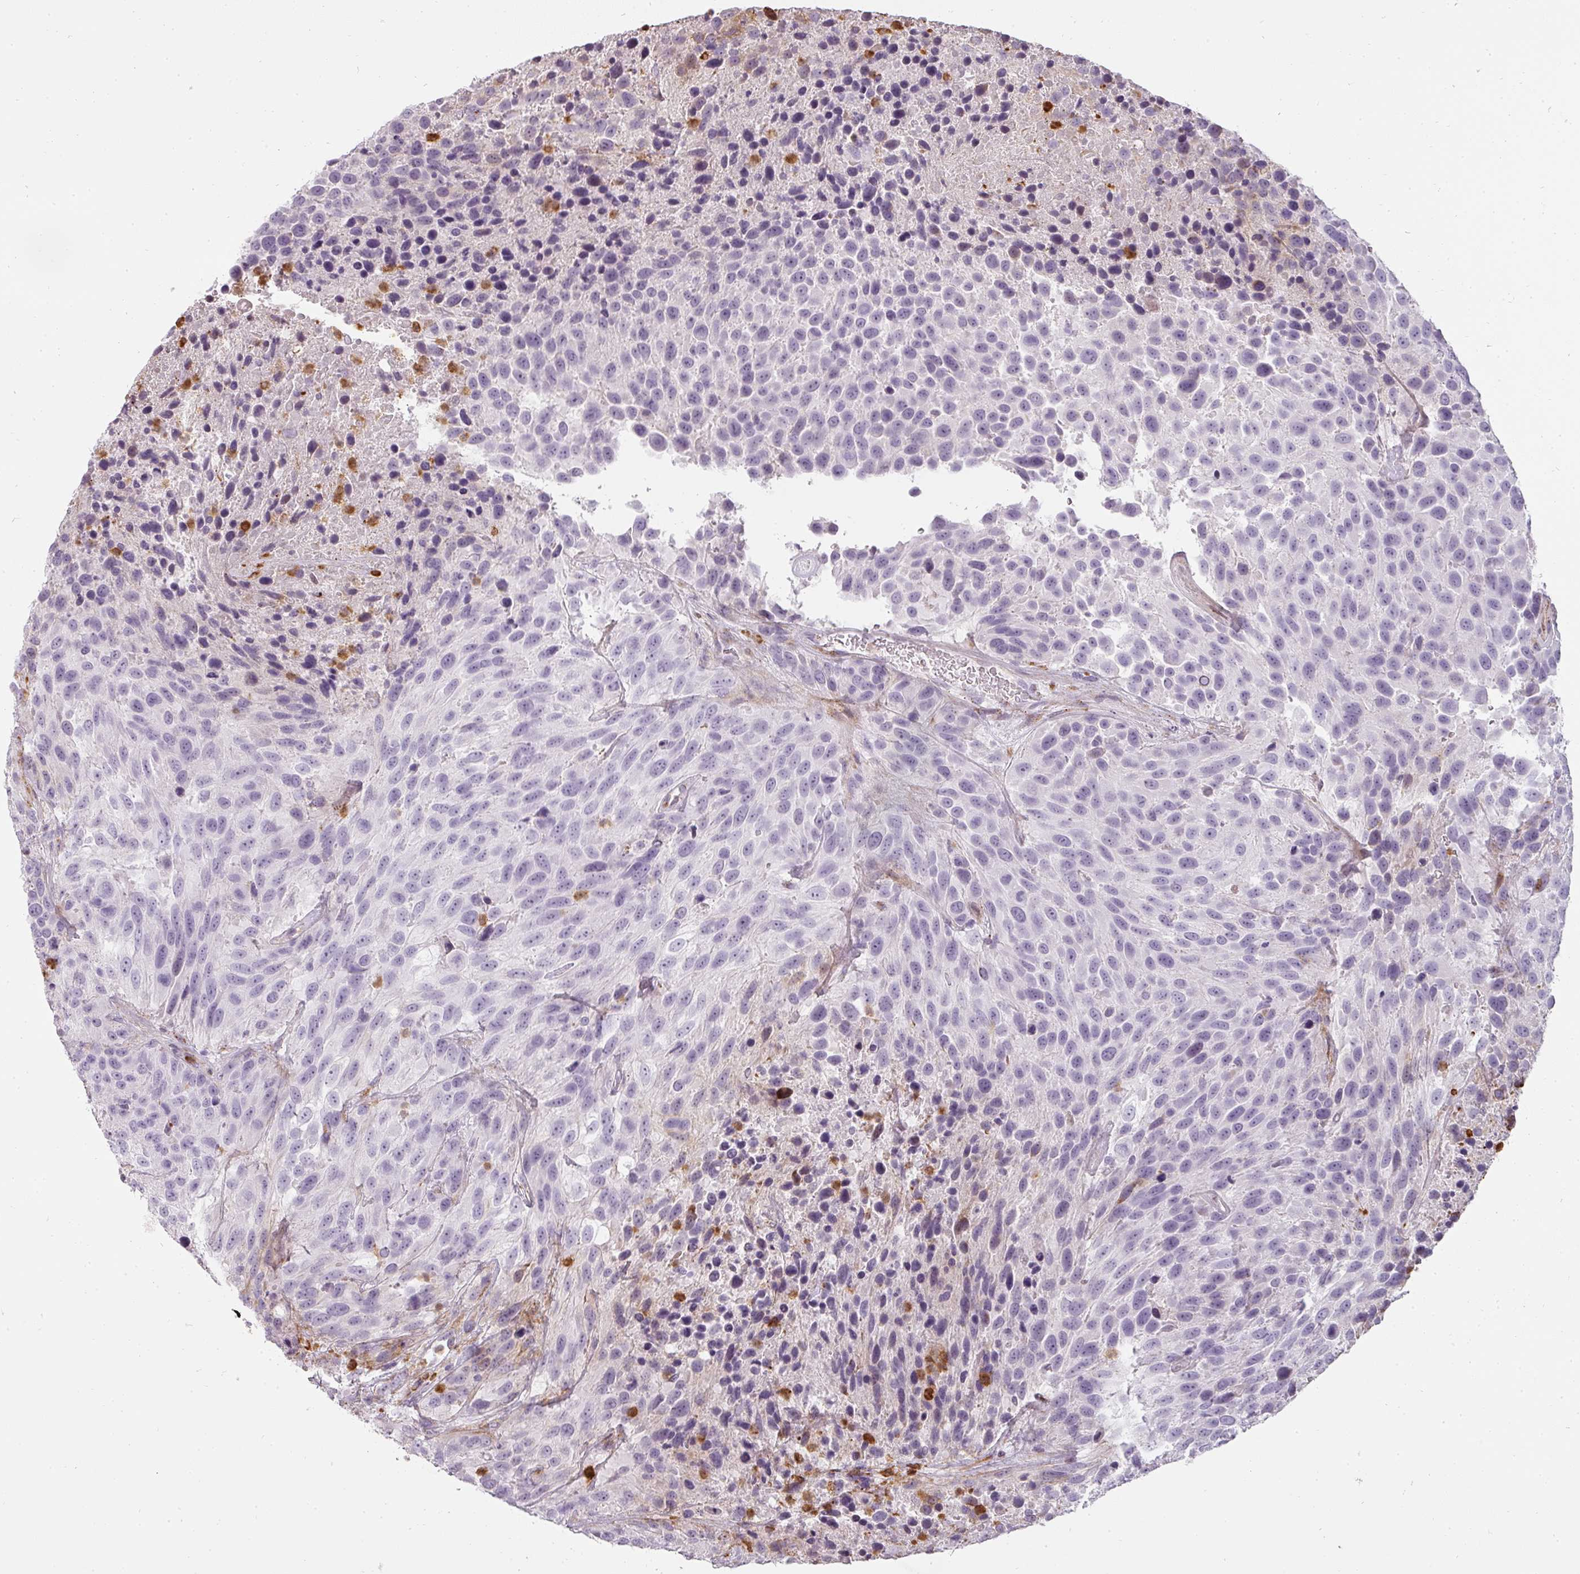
{"staining": {"intensity": "negative", "quantity": "none", "location": "none"}, "tissue": "urothelial cancer", "cell_type": "Tumor cells", "image_type": "cancer", "snomed": [{"axis": "morphology", "description": "Urothelial carcinoma, High grade"}, {"axis": "topography", "description": "Urinary bladder"}], "caption": "Urothelial carcinoma (high-grade) was stained to show a protein in brown. There is no significant staining in tumor cells.", "gene": "BIK", "patient": {"sex": "female", "age": 70}}